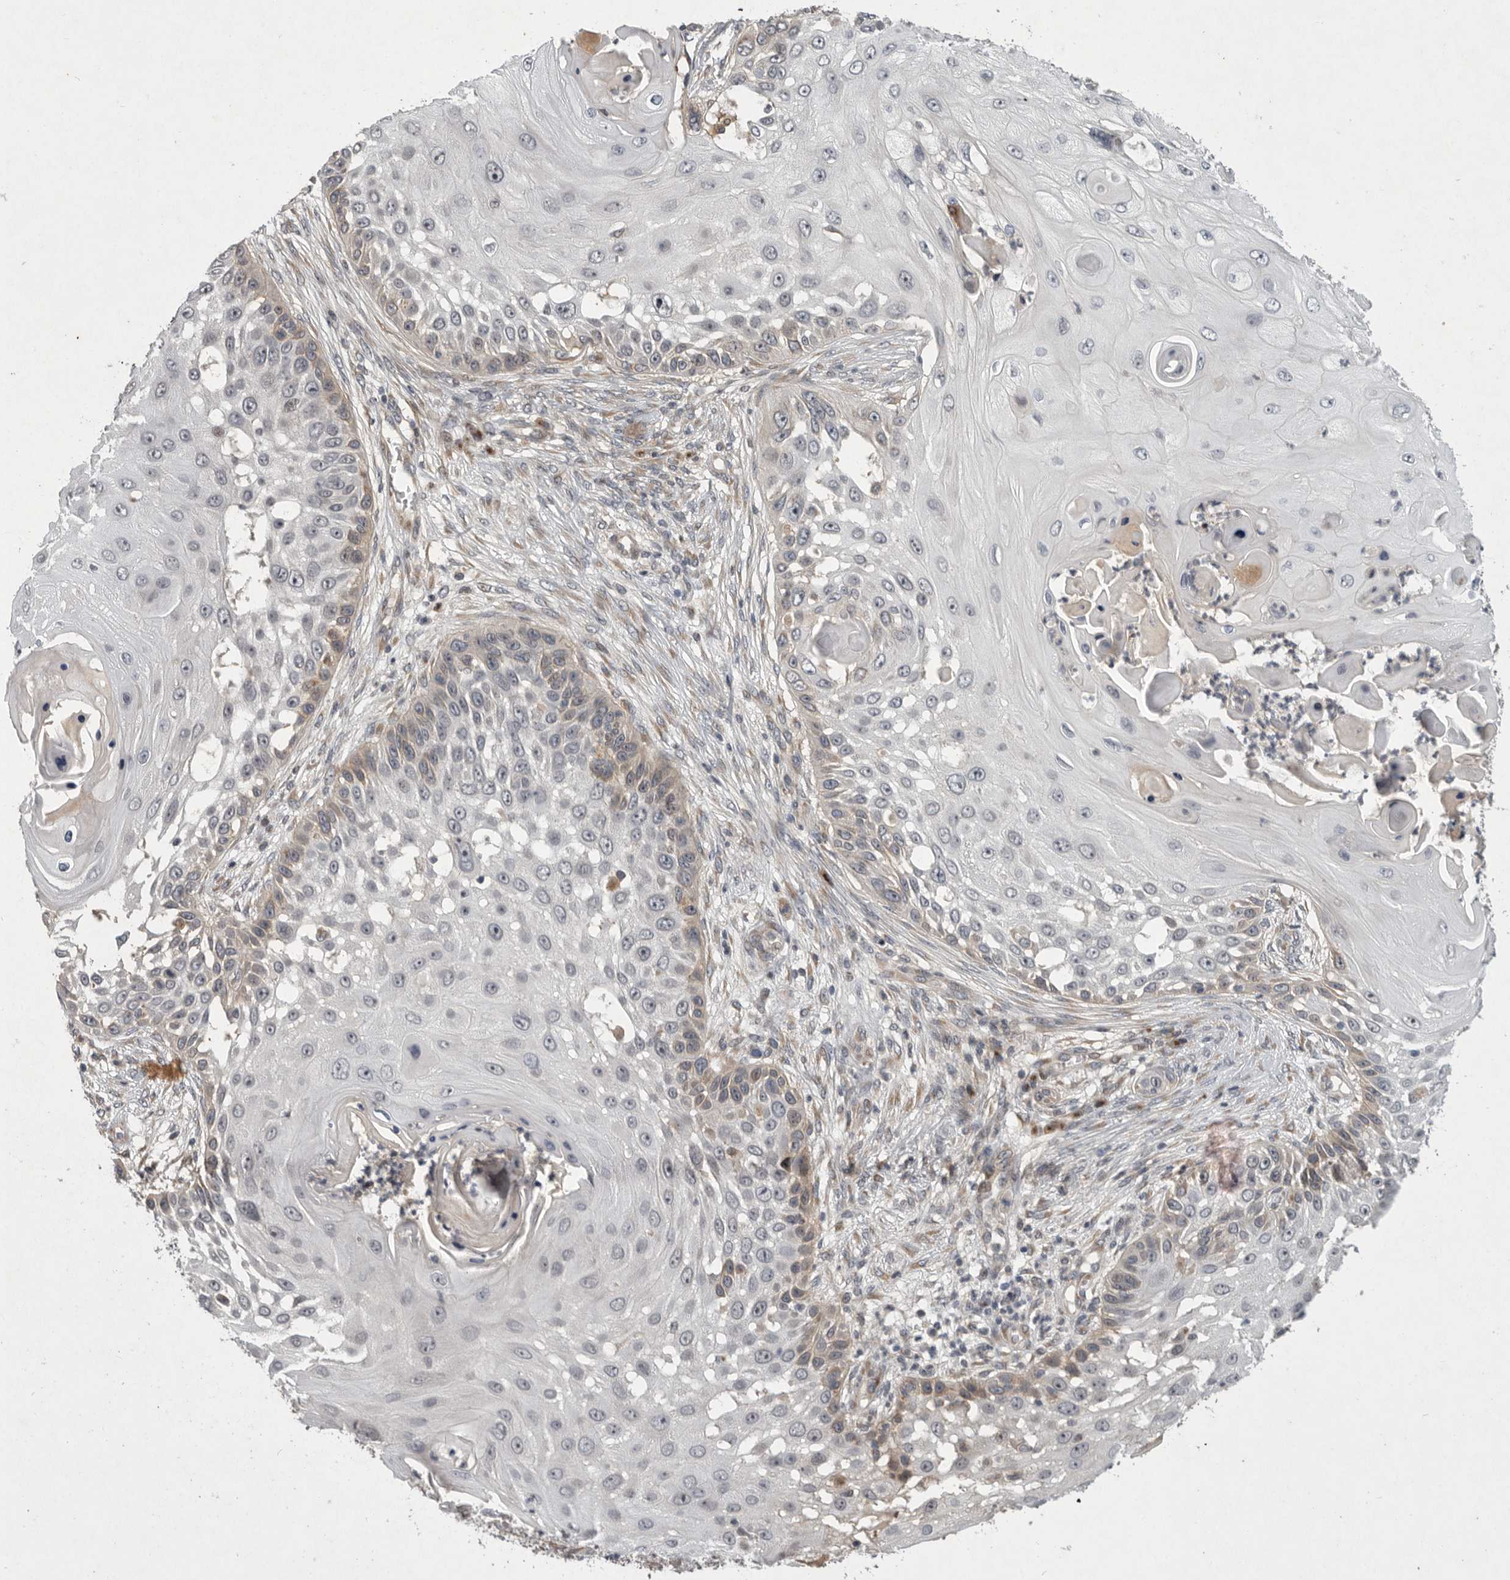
{"staining": {"intensity": "weak", "quantity": "<25%", "location": "cytoplasmic/membranous"}, "tissue": "skin cancer", "cell_type": "Tumor cells", "image_type": "cancer", "snomed": [{"axis": "morphology", "description": "Squamous cell carcinoma, NOS"}, {"axis": "topography", "description": "Skin"}], "caption": "Skin cancer (squamous cell carcinoma) was stained to show a protein in brown. There is no significant staining in tumor cells. (Brightfield microscopy of DAB immunohistochemistry at high magnification).", "gene": "MAN2A1", "patient": {"sex": "female", "age": 44}}